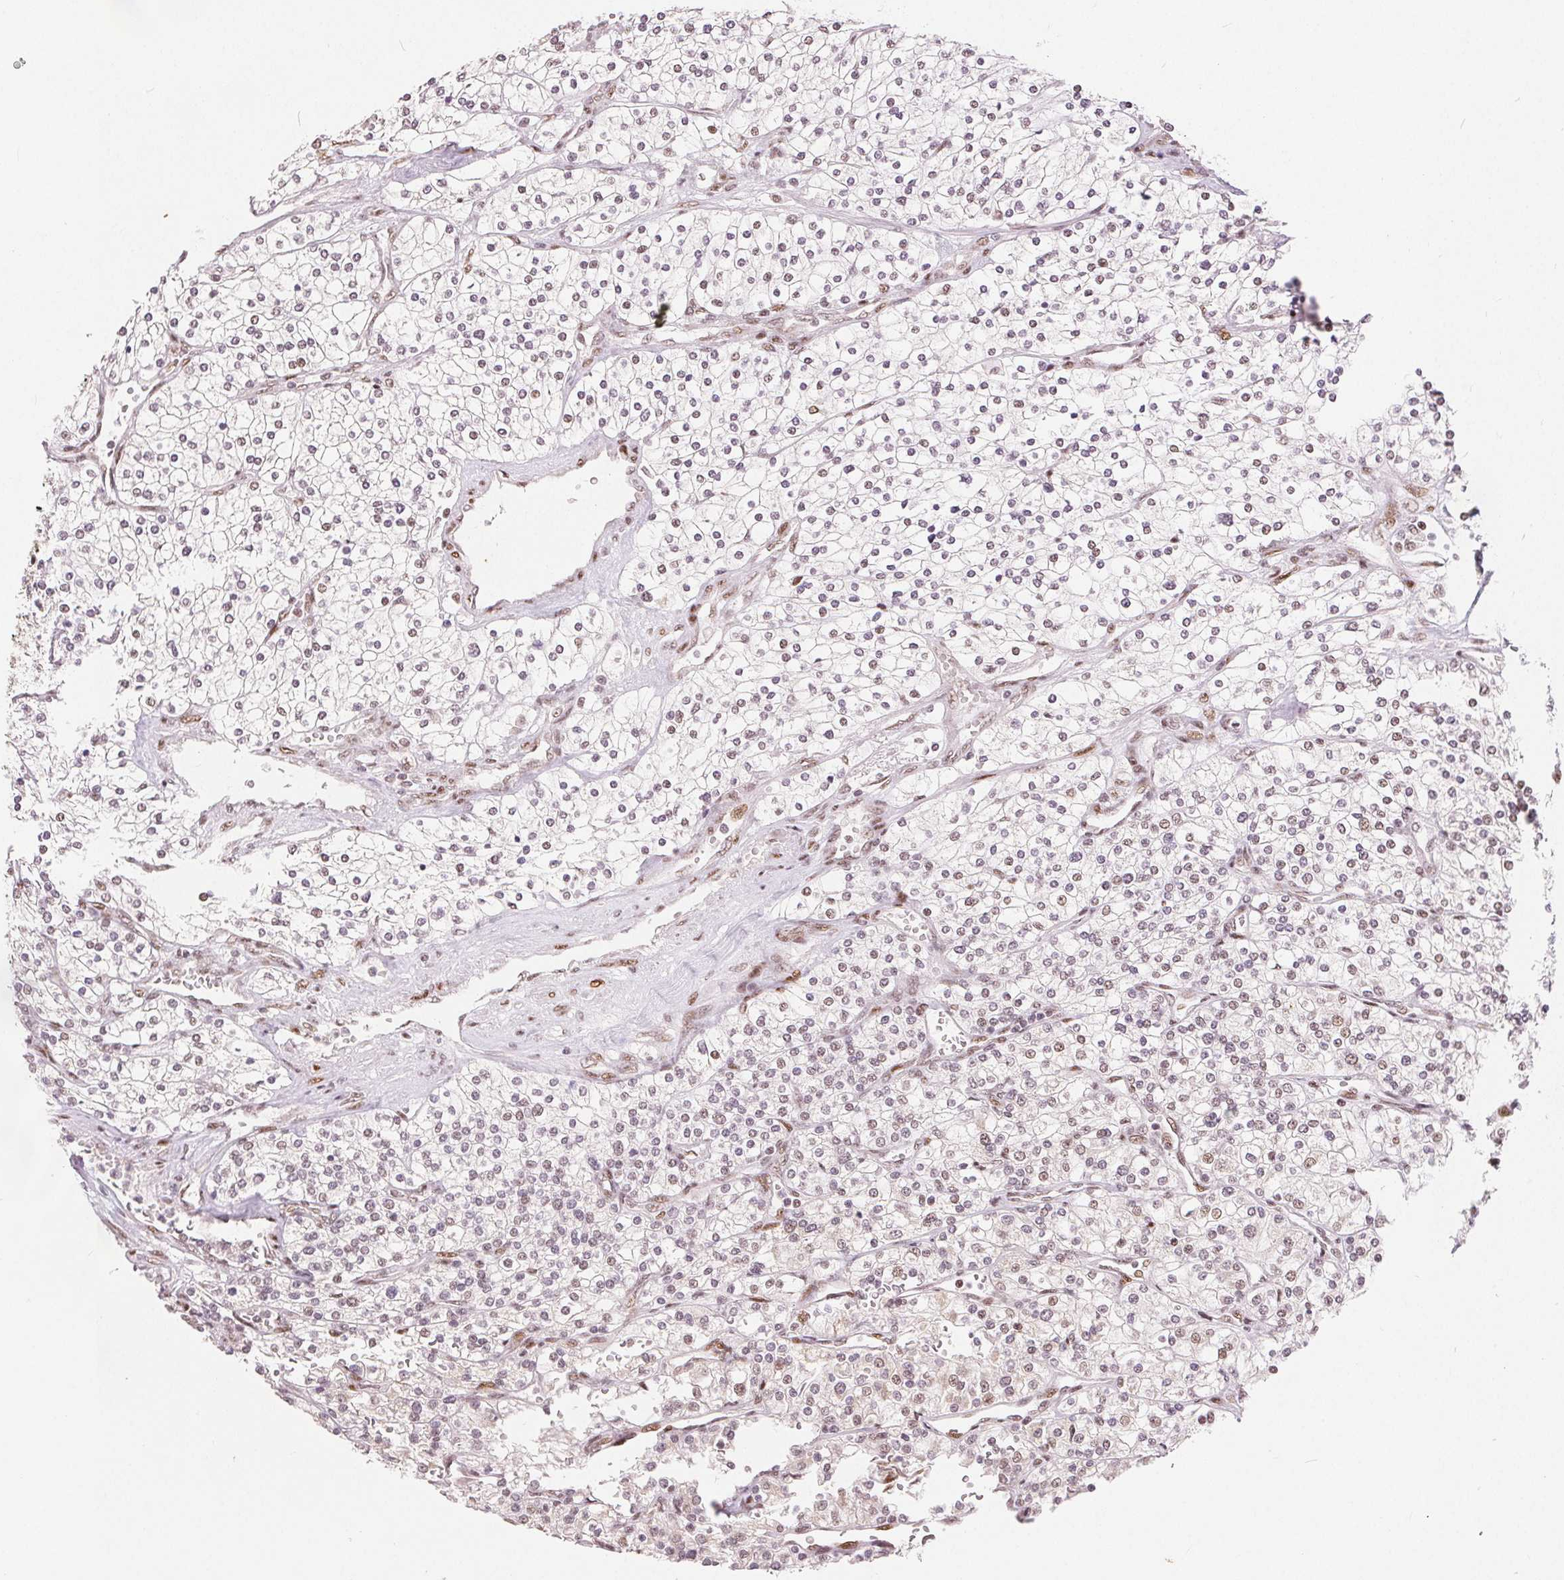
{"staining": {"intensity": "weak", "quantity": ">75%", "location": "nuclear"}, "tissue": "renal cancer", "cell_type": "Tumor cells", "image_type": "cancer", "snomed": [{"axis": "morphology", "description": "Adenocarcinoma, NOS"}, {"axis": "topography", "description": "Kidney"}], "caption": "Immunohistochemical staining of renal cancer reveals low levels of weak nuclear staining in about >75% of tumor cells.", "gene": "ZNF703", "patient": {"sex": "male", "age": 80}}